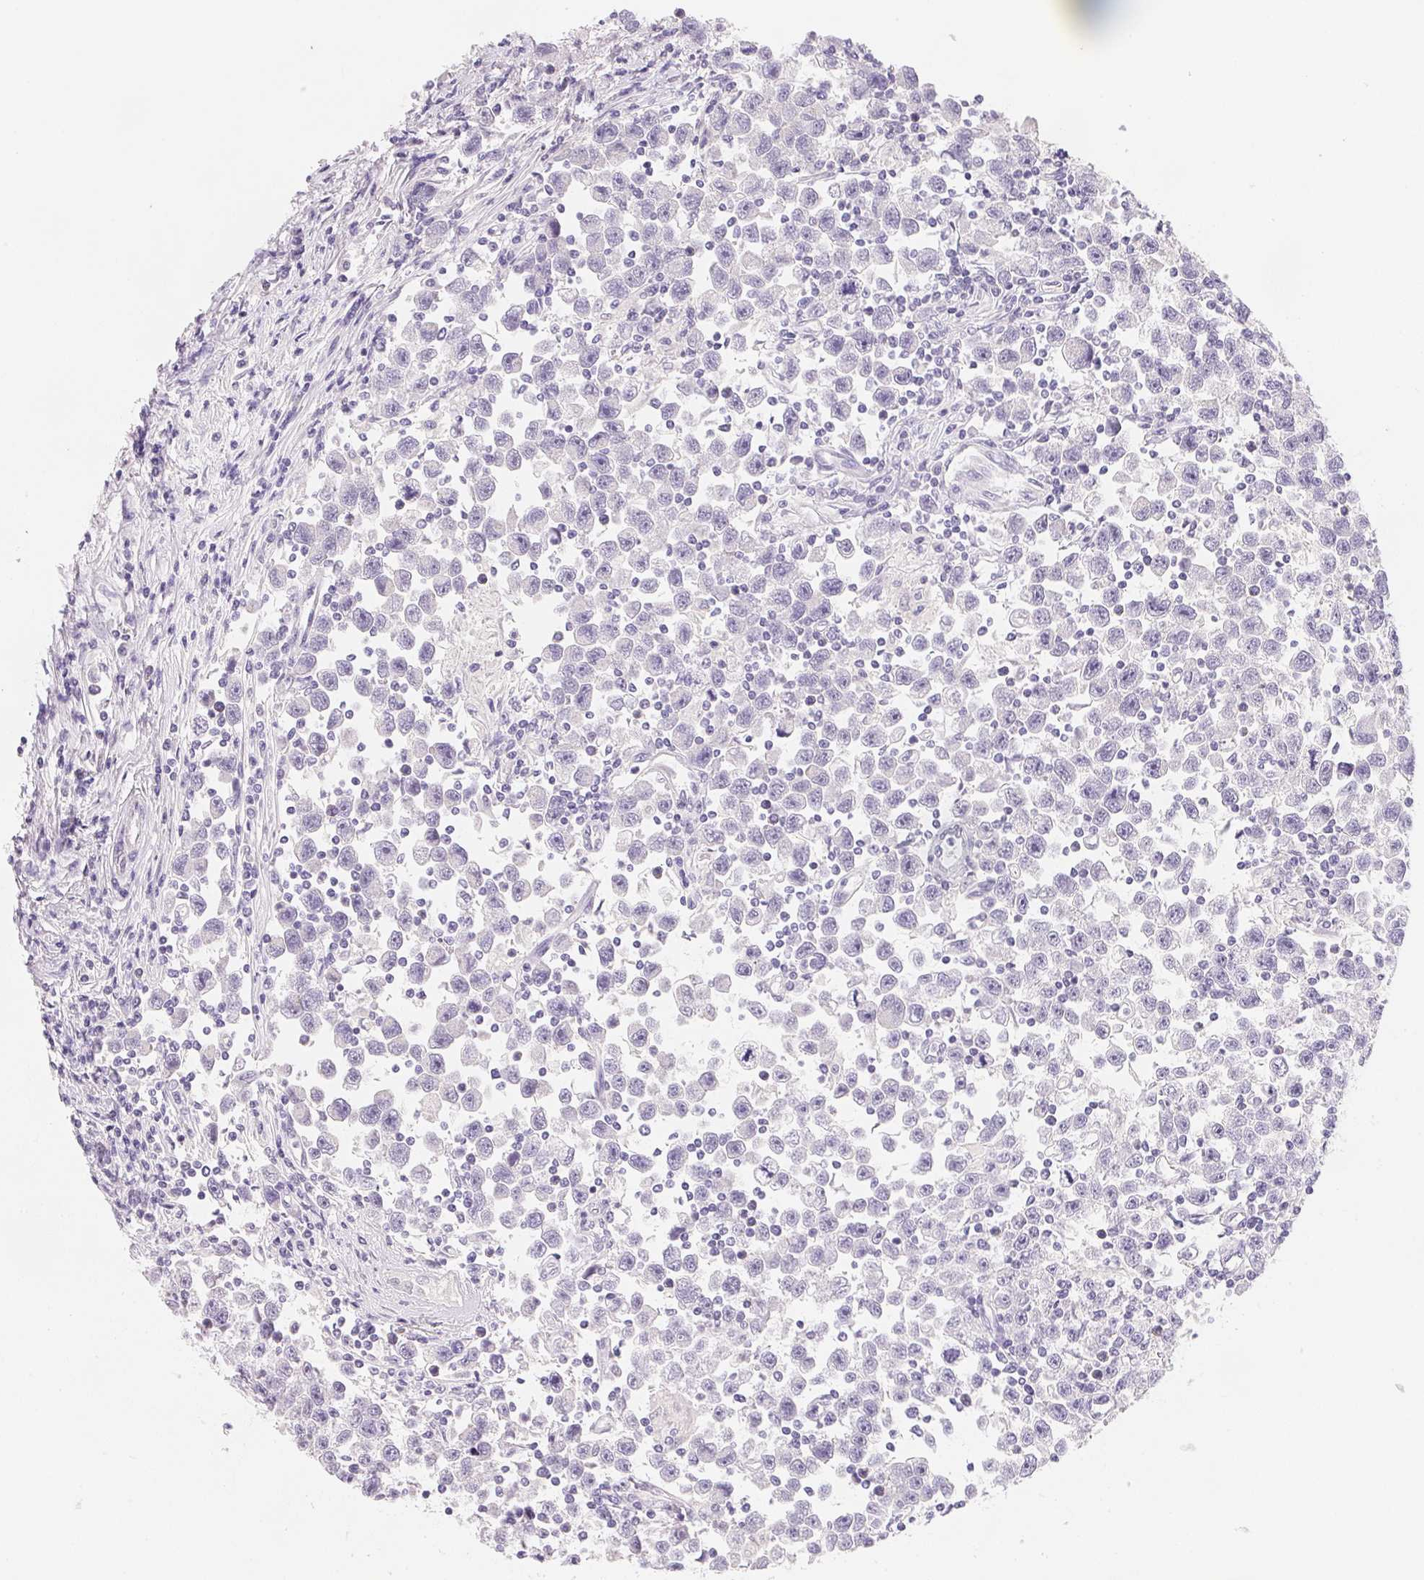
{"staining": {"intensity": "negative", "quantity": "none", "location": "none"}, "tissue": "testis cancer", "cell_type": "Tumor cells", "image_type": "cancer", "snomed": [{"axis": "morphology", "description": "Seminoma, NOS"}, {"axis": "topography", "description": "Testis"}], "caption": "IHC image of neoplastic tissue: testis cancer stained with DAB reveals no significant protein positivity in tumor cells.", "gene": "MCOLN3", "patient": {"sex": "male", "age": 31}}